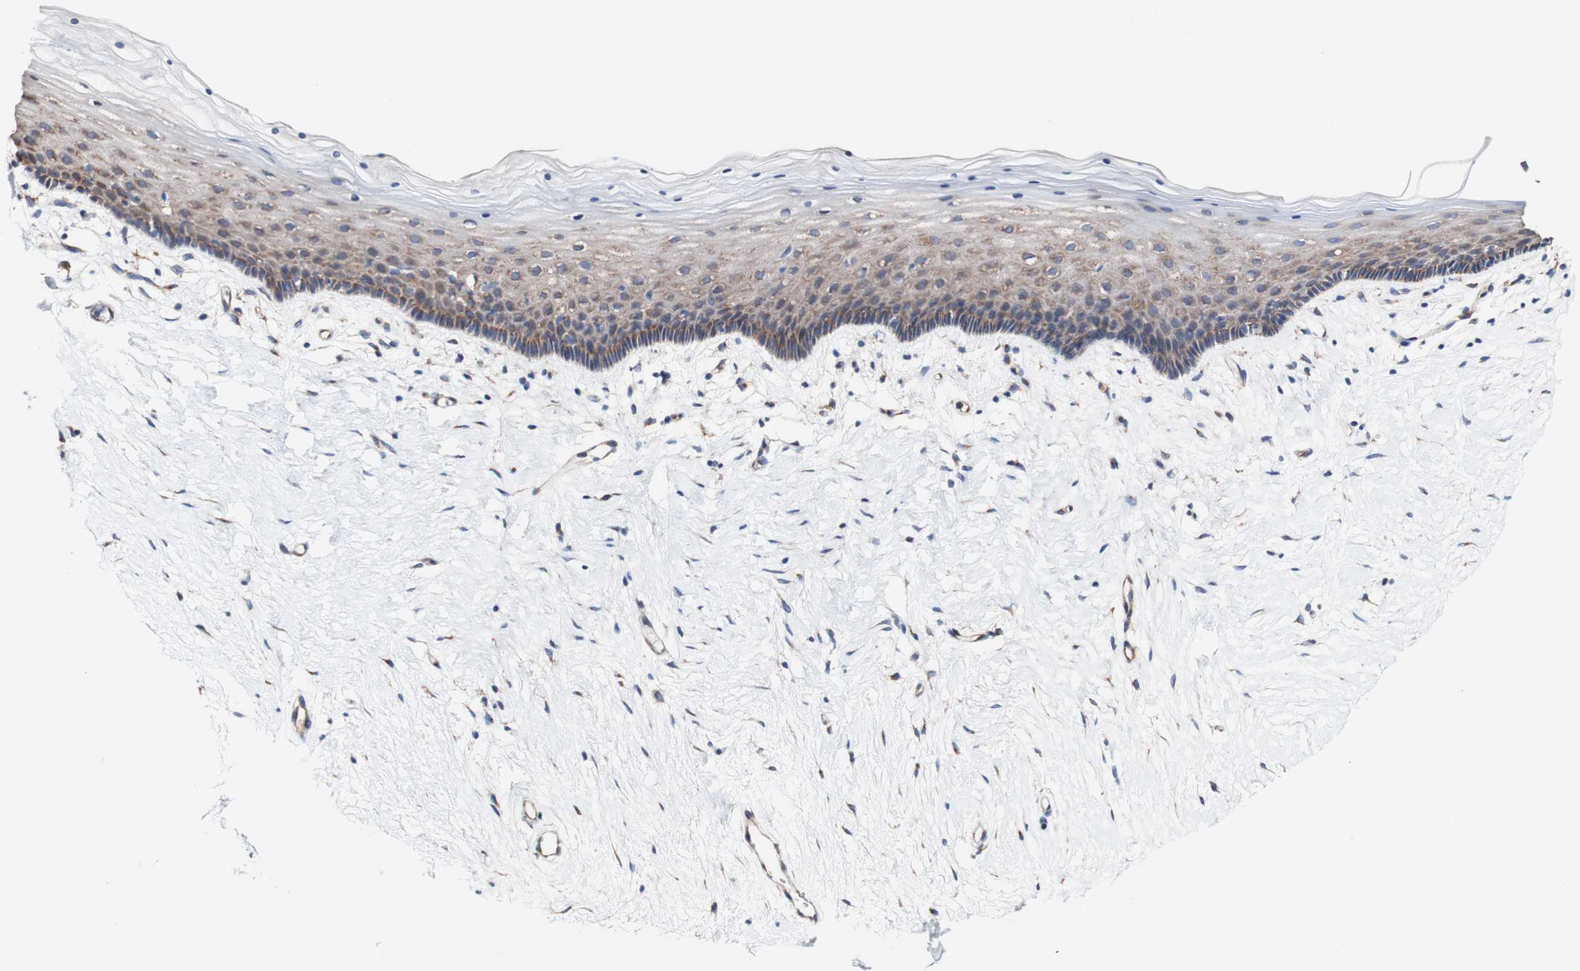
{"staining": {"intensity": "moderate", "quantity": "25%-75%", "location": "cytoplasmic/membranous"}, "tissue": "vagina", "cell_type": "Squamous epithelial cells", "image_type": "normal", "snomed": [{"axis": "morphology", "description": "Normal tissue, NOS"}, {"axis": "topography", "description": "Vagina"}], "caption": "DAB immunohistochemical staining of unremarkable human vagina displays moderate cytoplasmic/membranous protein expression in approximately 25%-75% of squamous epithelial cells.", "gene": "LRIG3", "patient": {"sex": "female", "age": 44}}